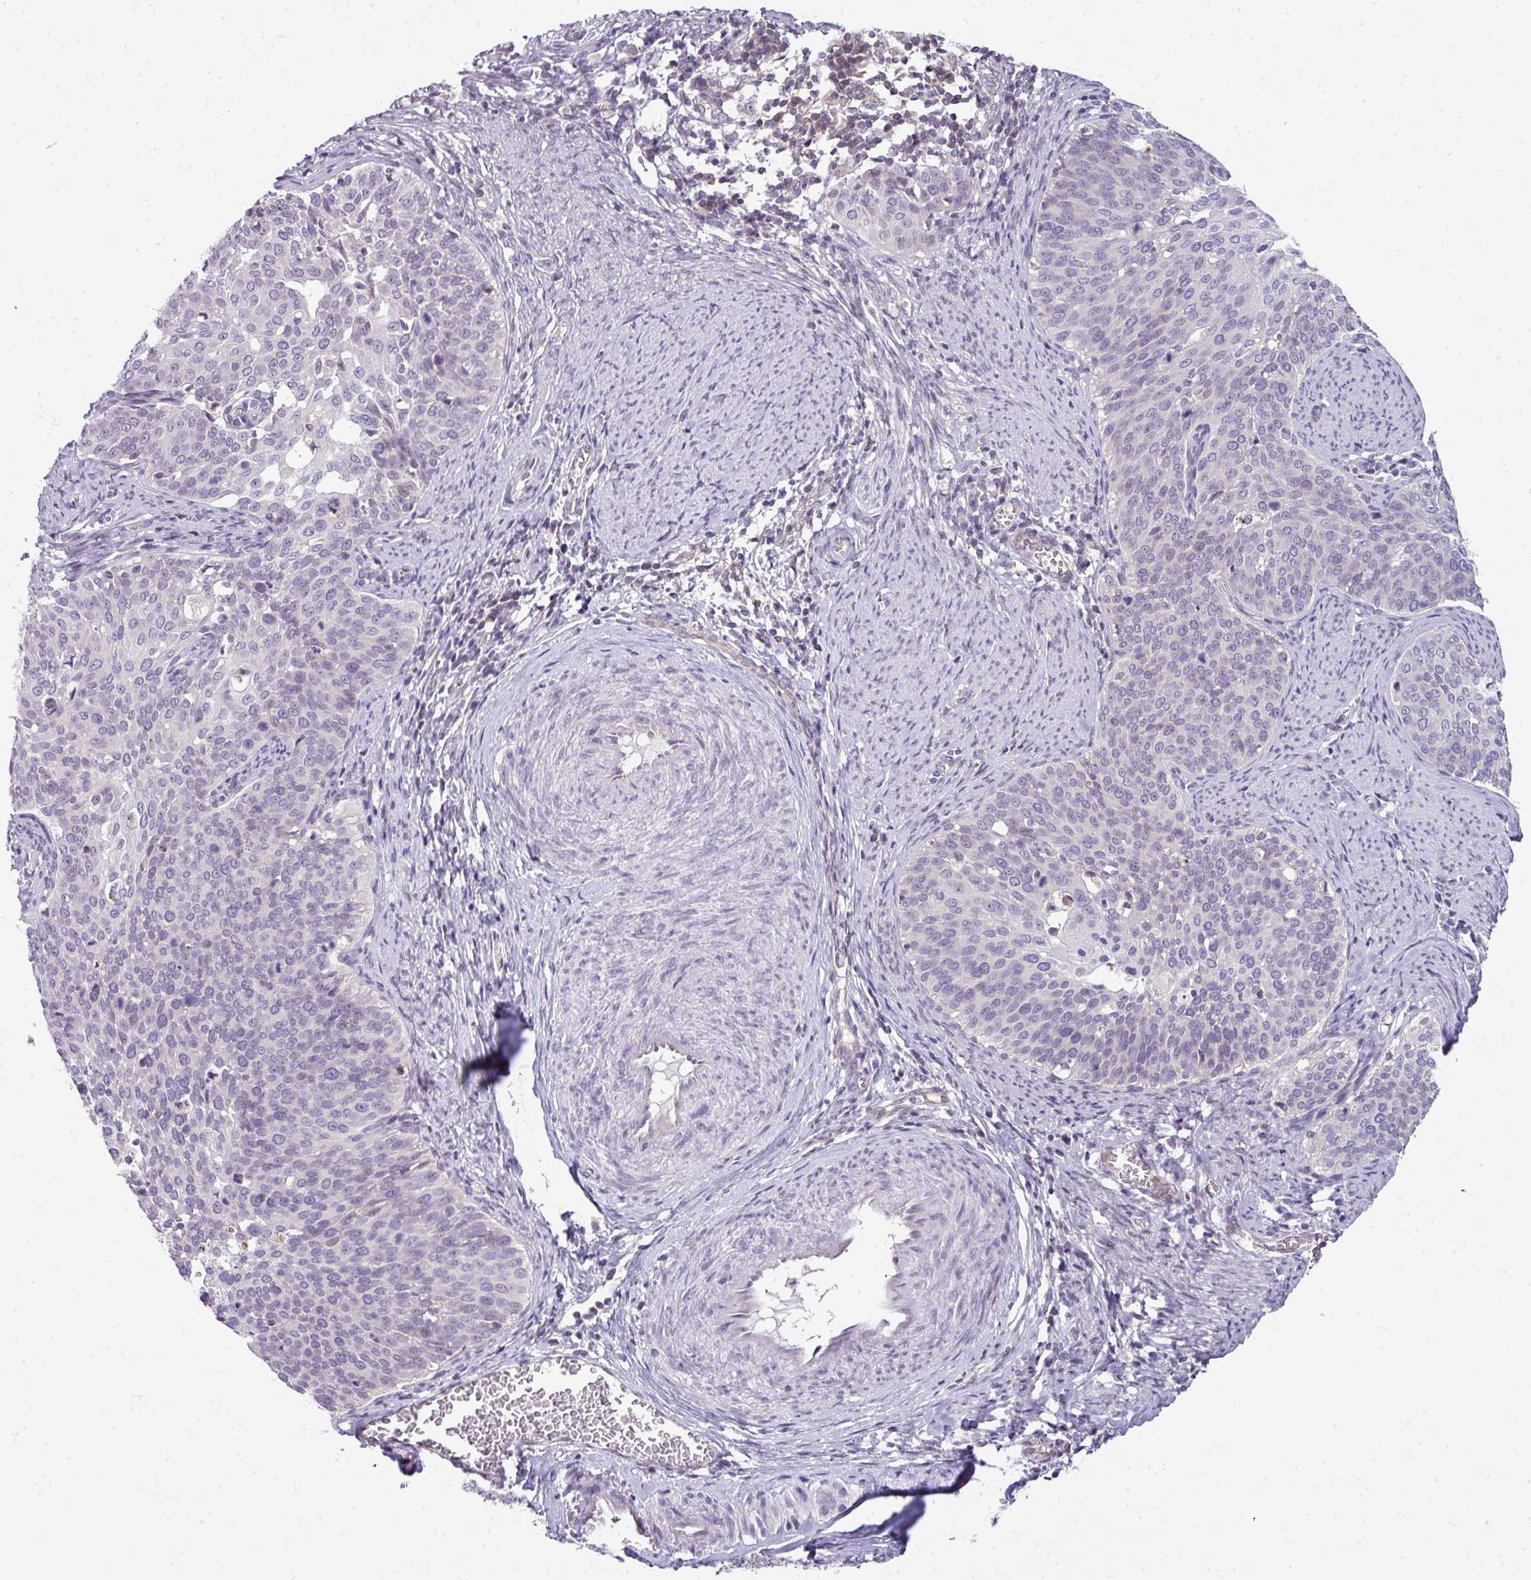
{"staining": {"intensity": "negative", "quantity": "none", "location": "none"}, "tissue": "cervical cancer", "cell_type": "Tumor cells", "image_type": "cancer", "snomed": [{"axis": "morphology", "description": "Squamous cell carcinoma, NOS"}, {"axis": "topography", "description": "Cervix"}], "caption": "Tumor cells are negative for protein expression in human cervical cancer (squamous cell carcinoma). The staining was performed using DAB to visualize the protein expression in brown, while the nuclei were stained in blue with hematoxylin (Magnification: 20x).", "gene": "STAT5A", "patient": {"sex": "female", "age": 44}}